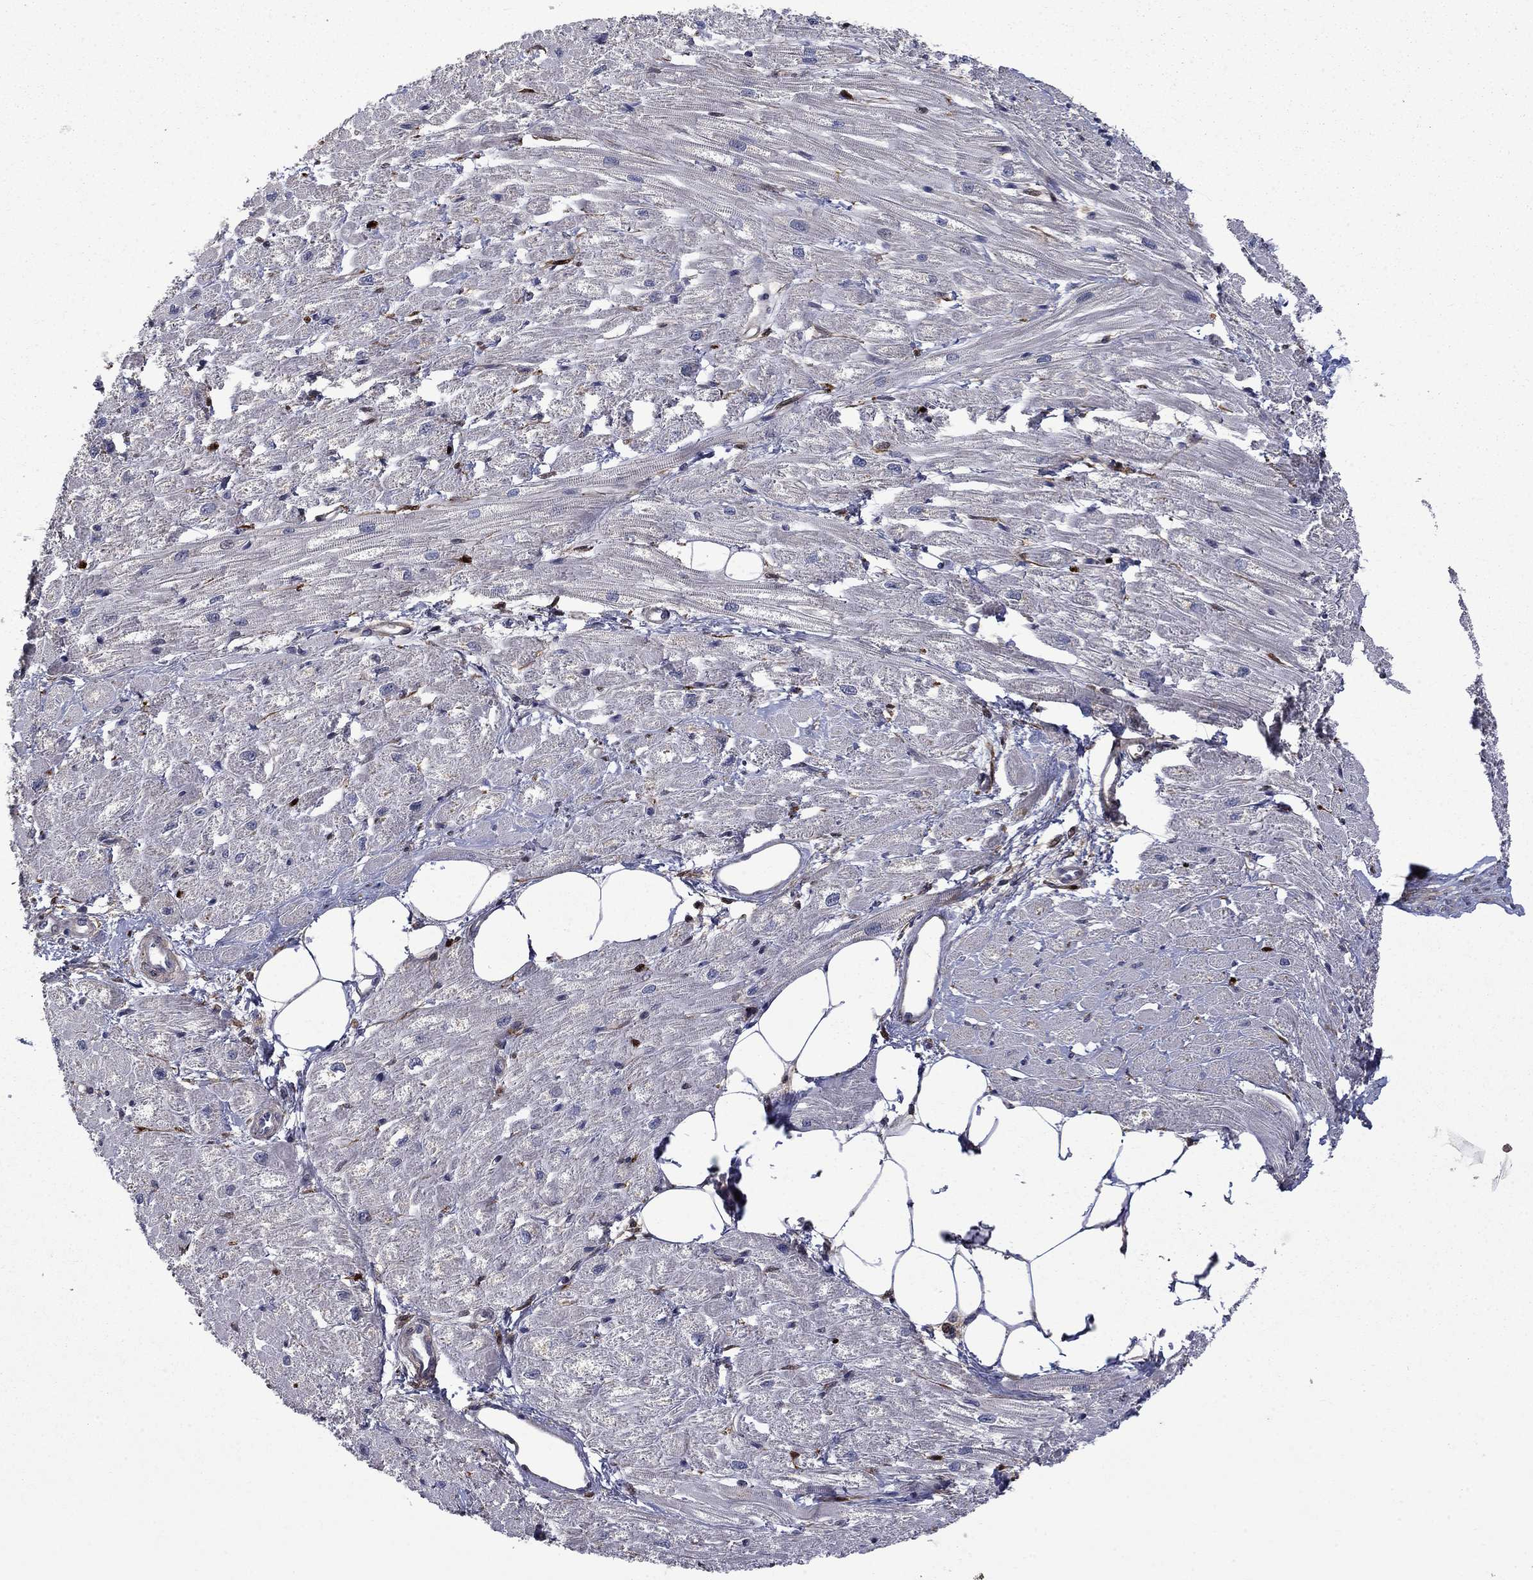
{"staining": {"intensity": "negative", "quantity": "none", "location": "none"}, "tissue": "heart muscle", "cell_type": "Cardiomyocytes", "image_type": "normal", "snomed": [{"axis": "morphology", "description": "Normal tissue, NOS"}, {"axis": "topography", "description": "Heart"}], "caption": "Immunohistochemistry (IHC) of normal heart muscle displays no expression in cardiomyocytes. Nuclei are stained in blue.", "gene": "CBR1", "patient": {"sex": "male", "age": 57}}